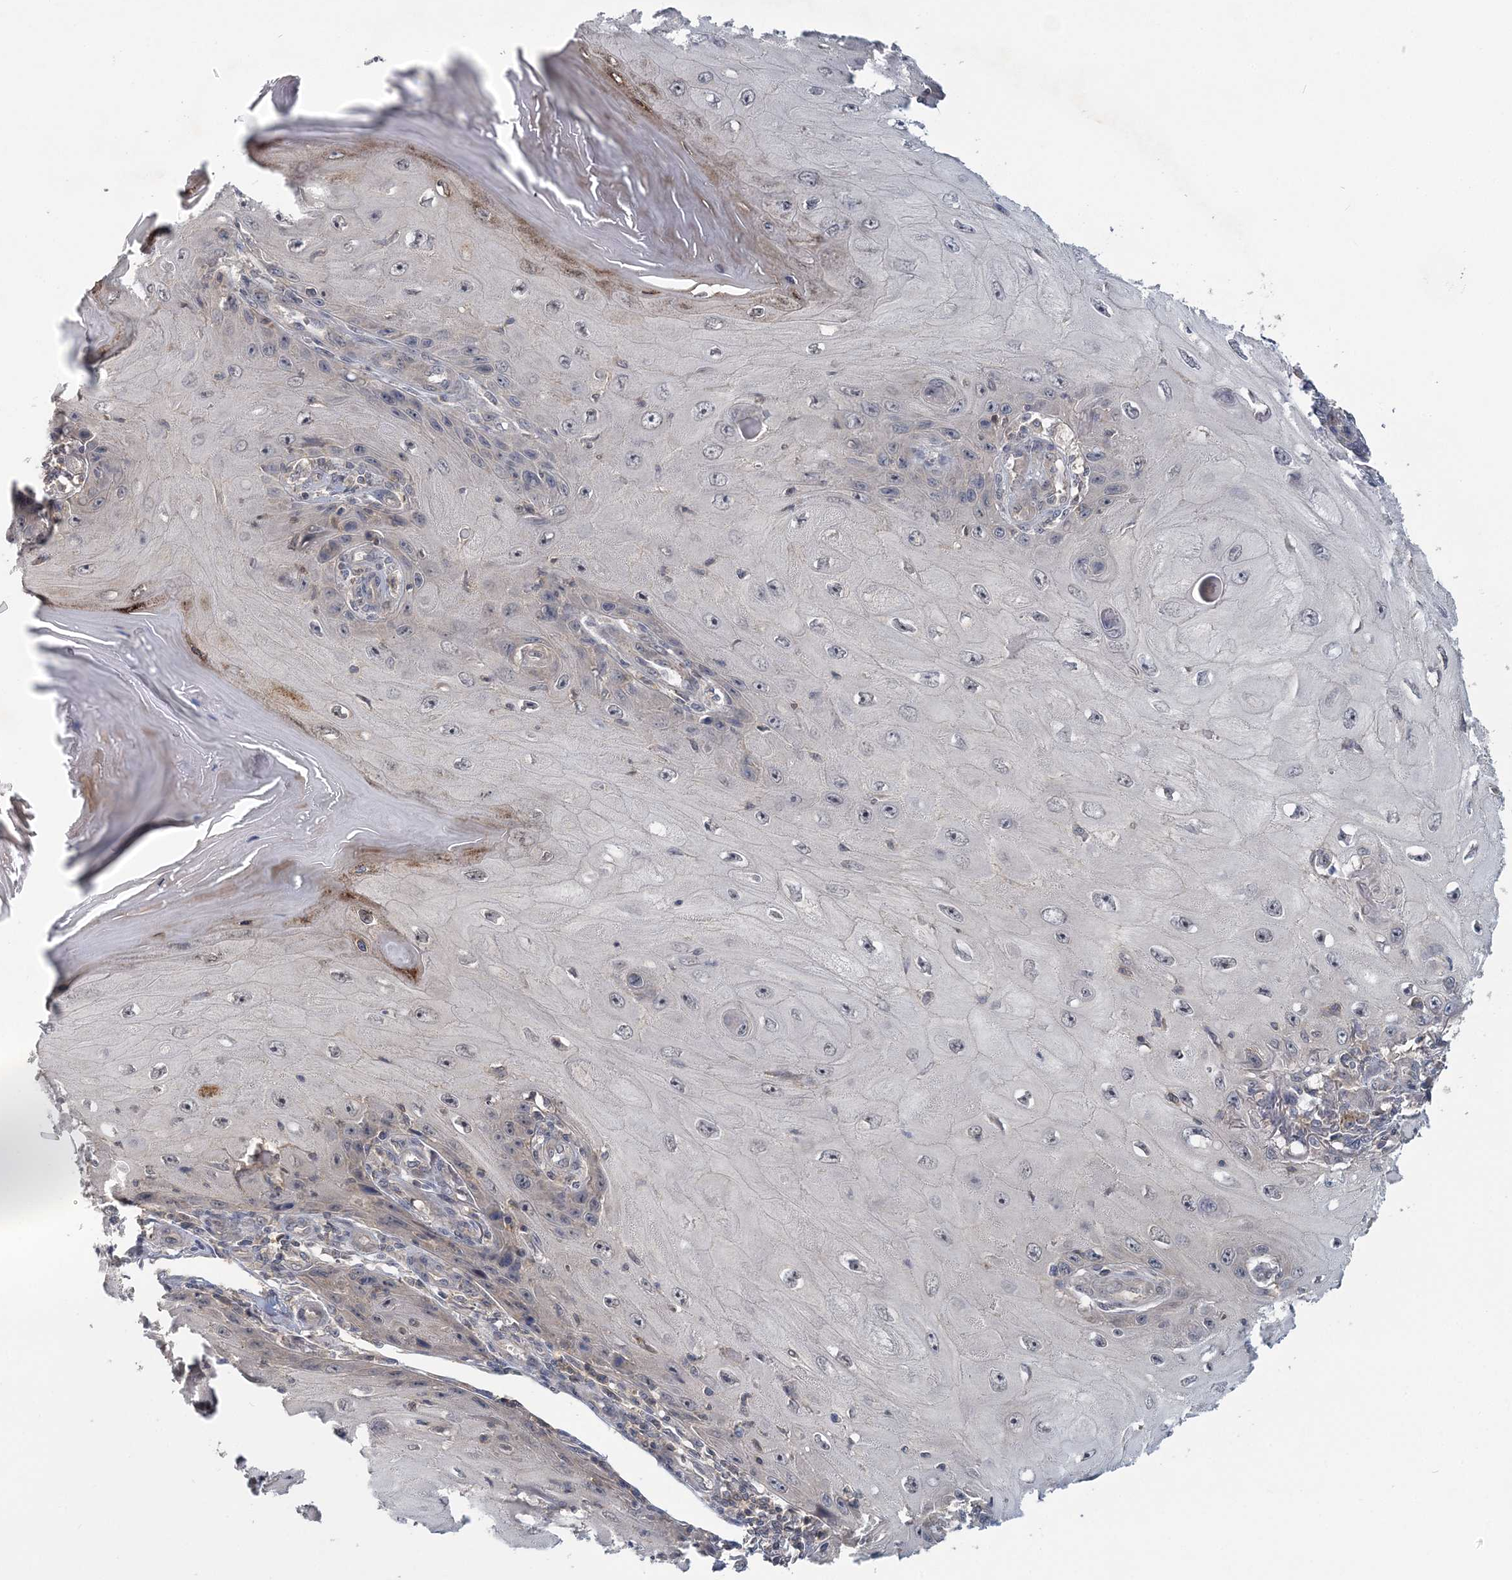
{"staining": {"intensity": "negative", "quantity": "none", "location": "none"}, "tissue": "skin cancer", "cell_type": "Tumor cells", "image_type": "cancer", "snomed": [{"axis": "morphology", "description": "Squamous cell carcinoma, NOS"}, {"axis": "topography", "description": "Skin"}], "caption": "IHC image of squamous cell carcinoma (skin) stained for a protein (brown), which displays no staining in tumor cells. (DAB immunohistochemistry, high magnification).", "gene": "RNF25", "patient": {"sex": "female", "age": 73}}